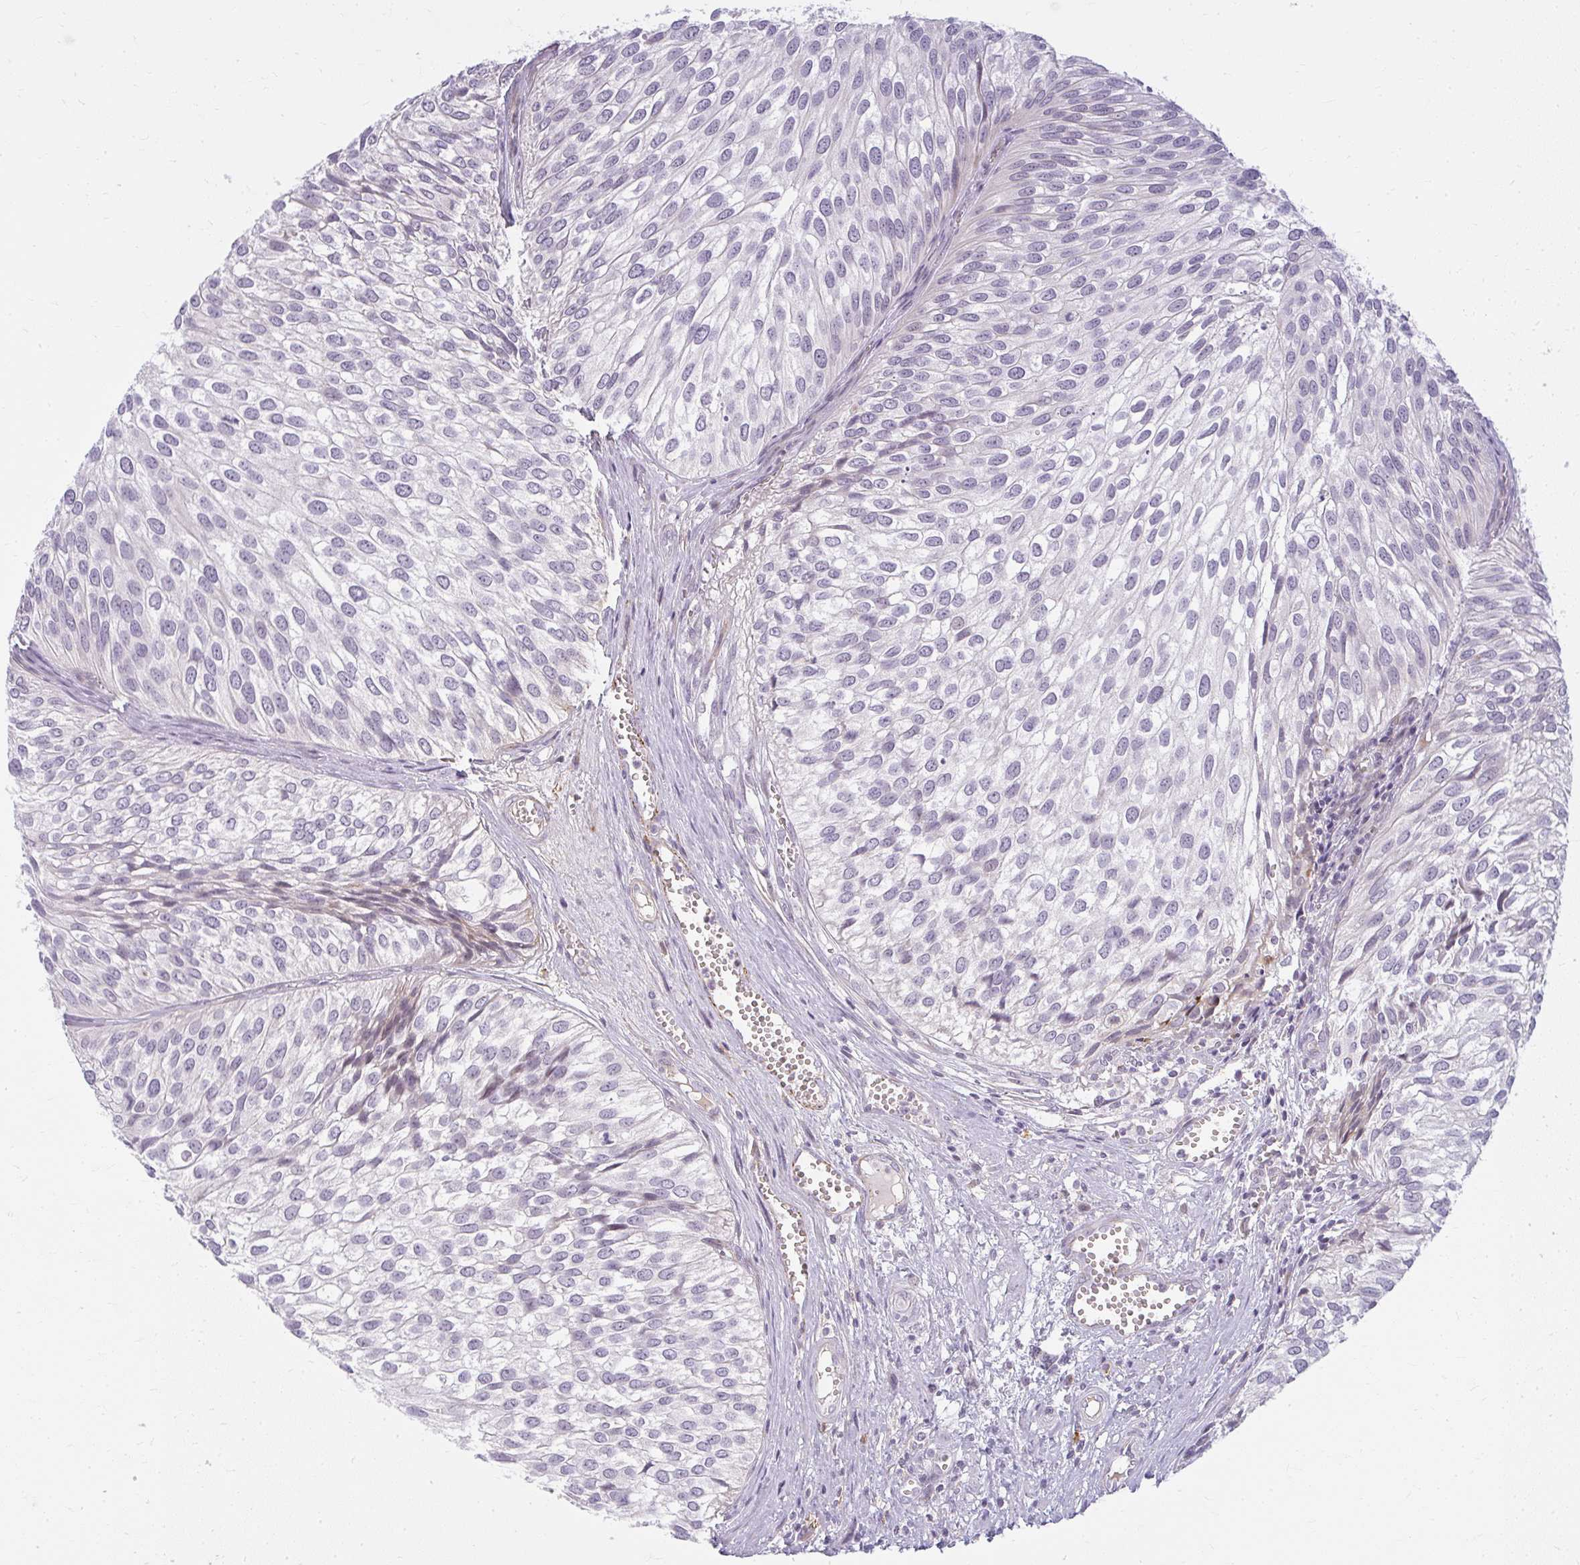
{"staining": {"intensity": "negative", "quantity": "none", "location": "none"}, "tissue": "urothelial cancer", "cell_type": "Tumor cells", "image_type": "cancer", "snomed": [{"axis": "morphology", "description": "Urothelial carcinoma, Low grade"}, {"axis": "topography", "description": "Urinary bladder"}], "caption": "Immunohistochemical staining of urothelial carcinoma (low-grade) shows no significant expression in tumor cells. (DAB IHC with hematoxylin counter stain).", "gene": "ZFYVE26", "patient": {"sex": "male", "age": 91}}